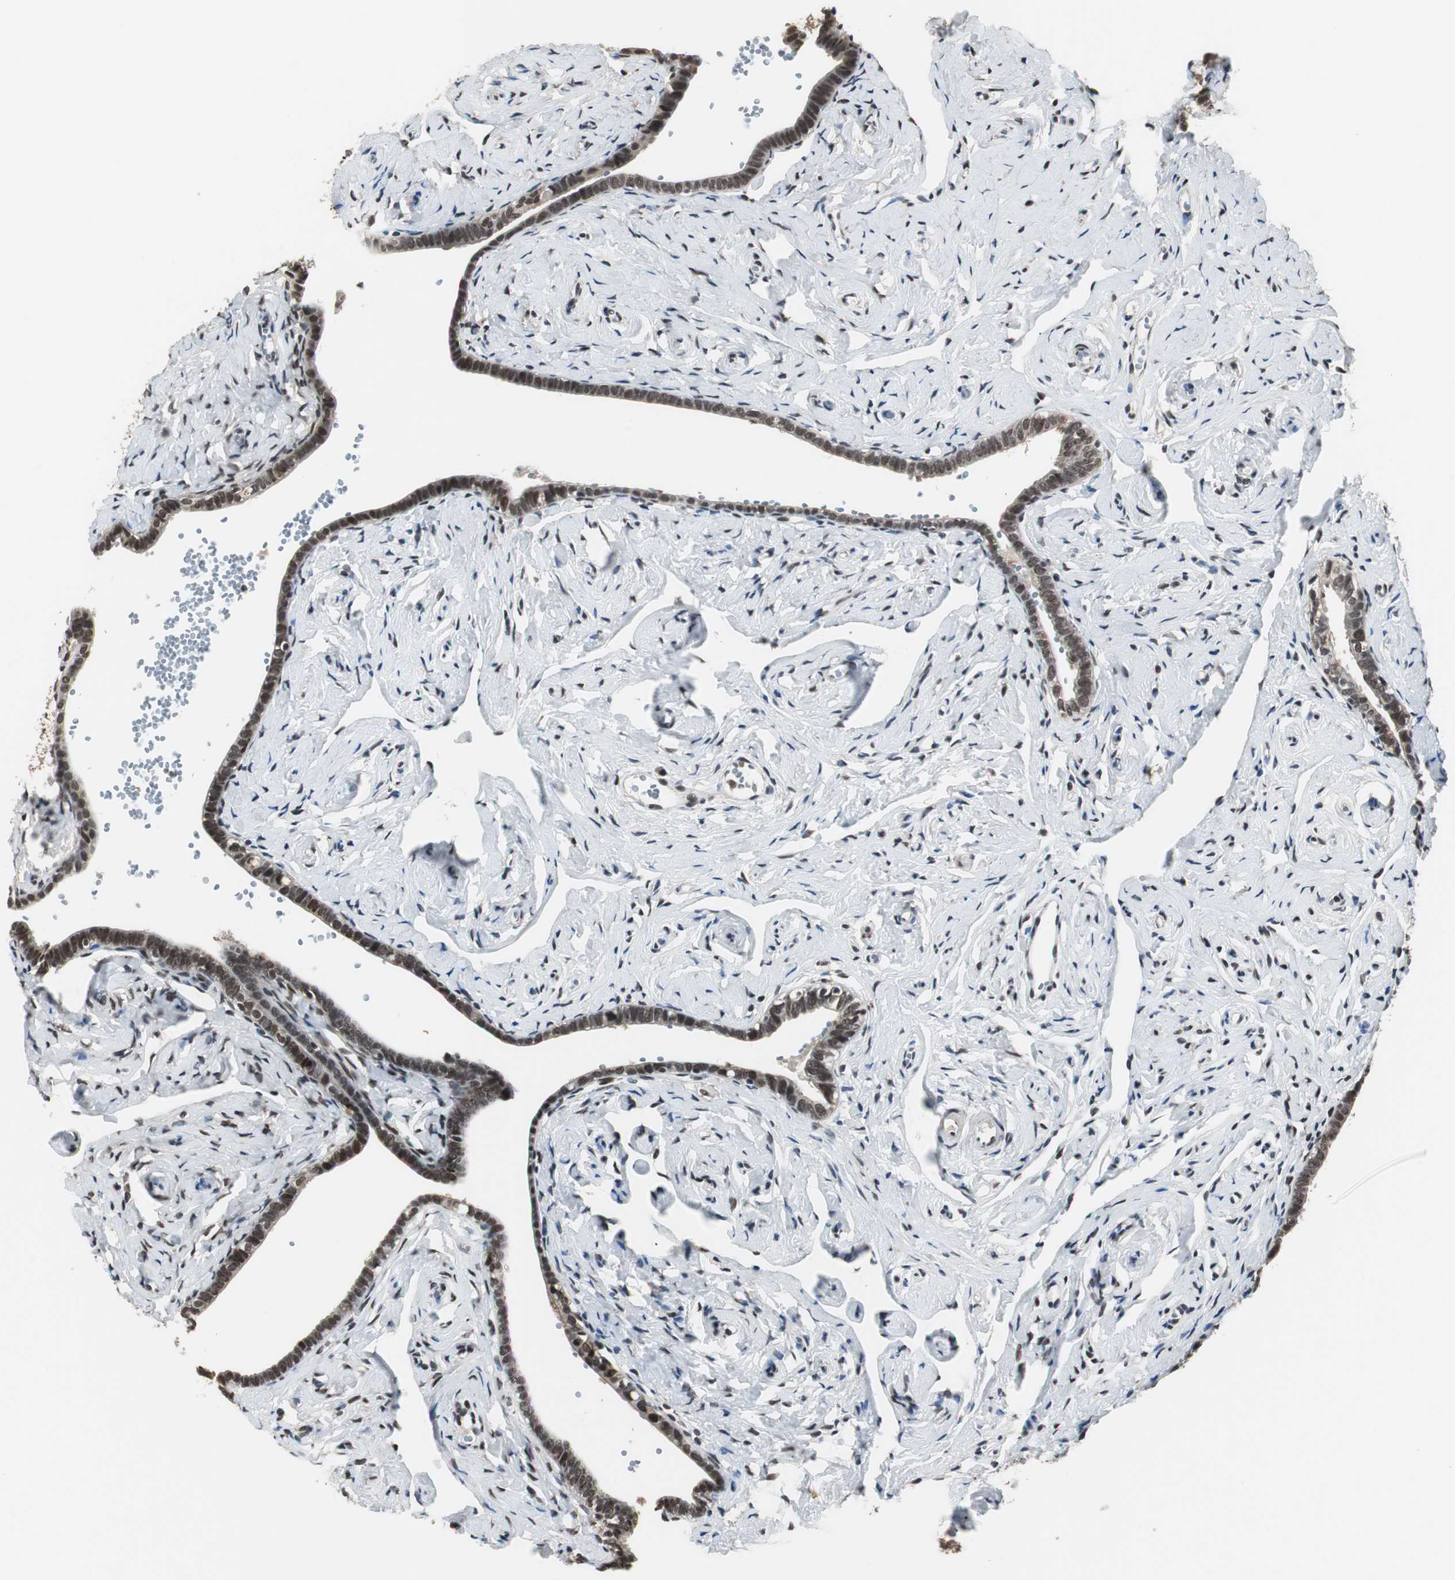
{"staining": {"intensity": "moderate", "quantity": "25%-75%", "location": "cytoplasmic/membranous,nuclear"}, "tissue": "fallopian tube", "cell_type": "Glandular cells", "image_type": "normal", "snomed": [{"axis": "morphology", "description": "Normal tissue, NOS"}, {"axis": "topography", "description": "Fallopian tube"}], "caption": "Immunohistochemical staining of normal human fallopian tube demonstrates moderate cytoplasmic/membranous,nuclear protein expression in about 25%-75% of glandular cells. The staining is performed using DAB brown chromogen to label protein expression. The nuclei are counter-stained blue using hematoxylin.", "gene": "MKX", "patient": {"sex": "female", "age": 71}}